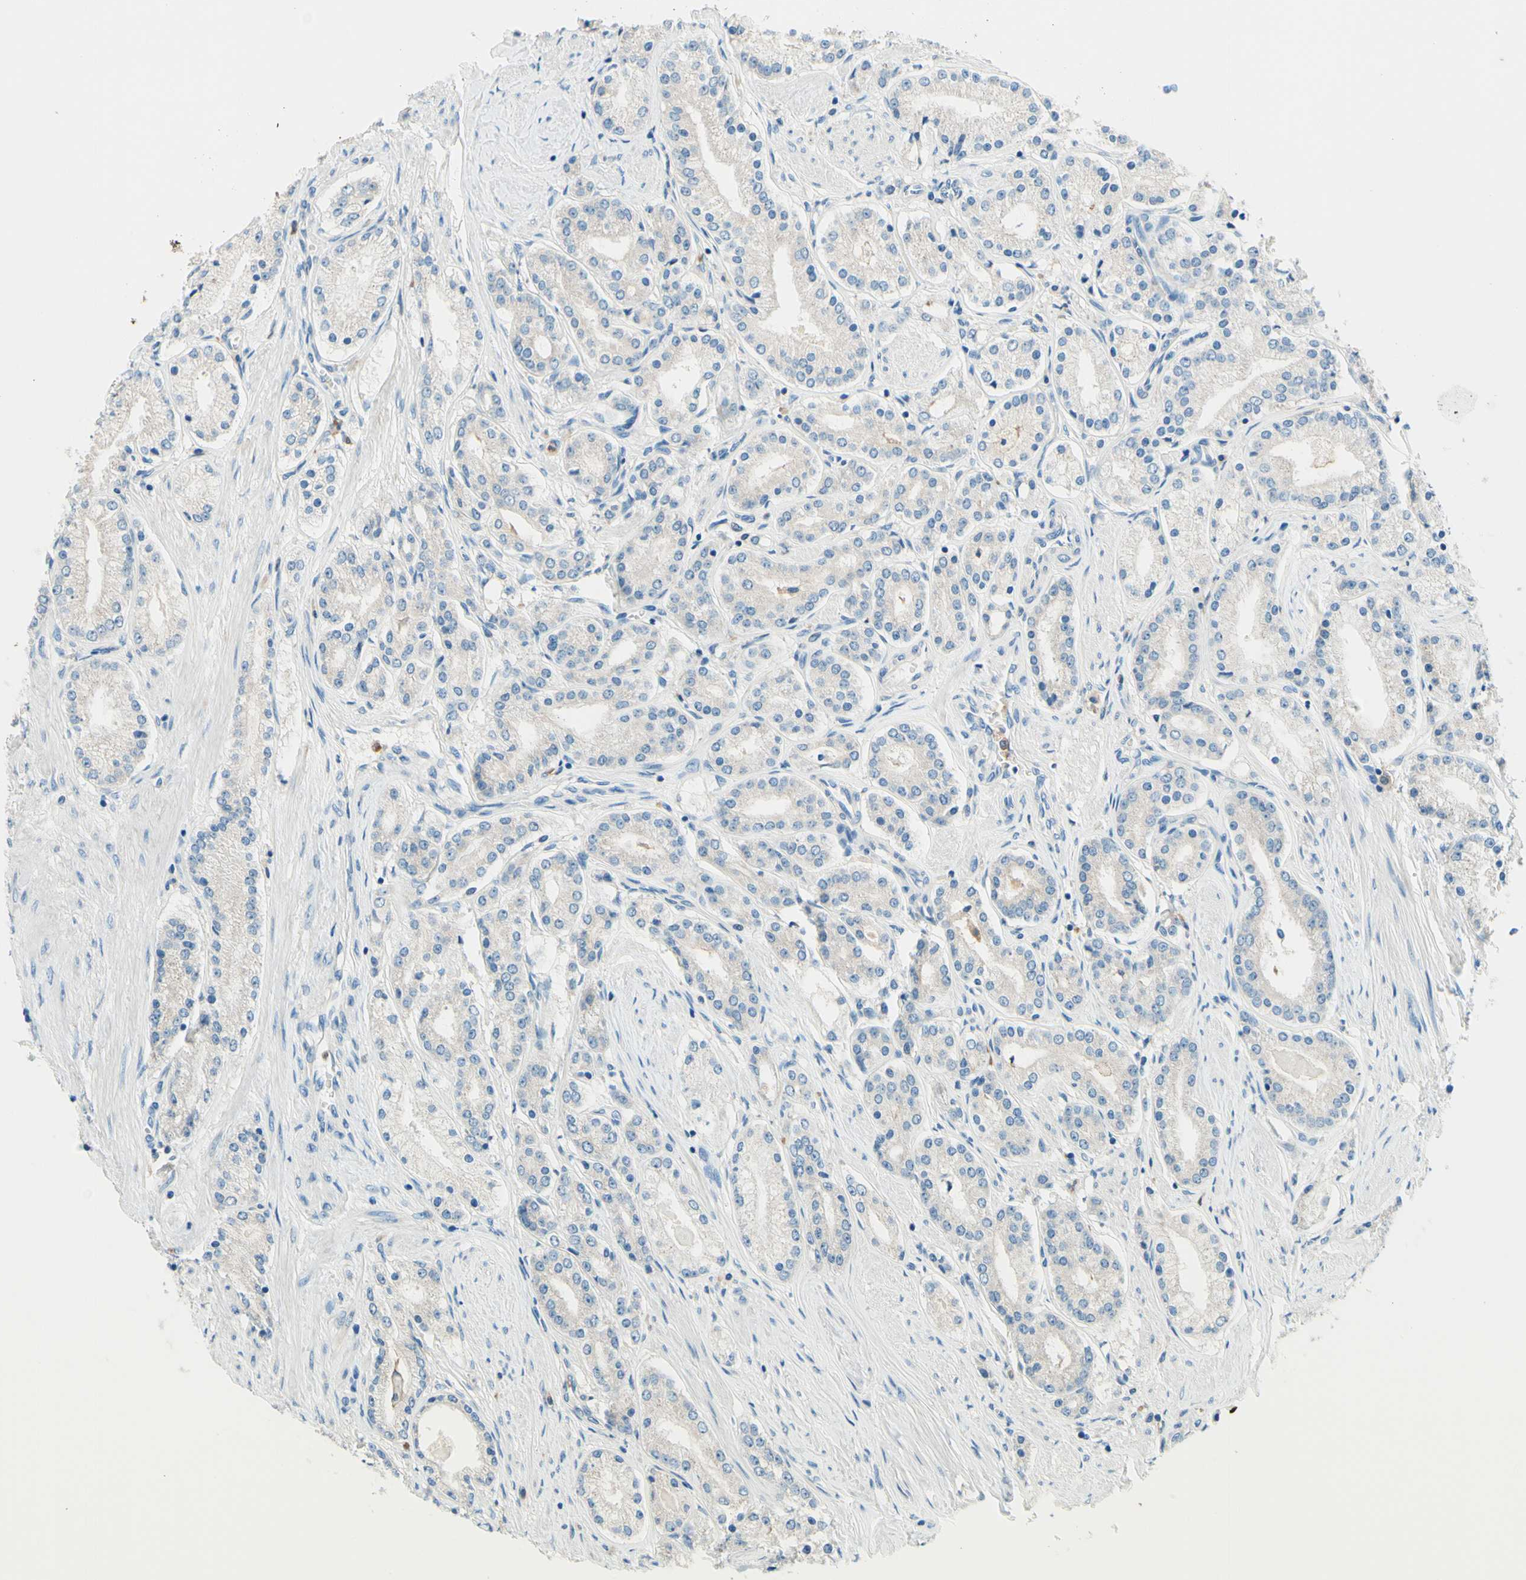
{"staining": {"intensity": "weak", "quantity": "<25%", "location": "cytoplasmic/membranous"}, "tissue": "prostate cancer", "cell_type": "Tumor cells", "image_type": "cancer", "snomed": [{"axis": "morphology", "description": "Adenocarcinoma, Low grade"}, {"axis": "topography", "description": "Prostate"}], "caption": "Immunohistochemical staining of prostate cancer (adenocarcinoma (low-grade)) shows no significant staining in tumor cells.", "gene": "SIGLEC9", "patient": {"sex": "male", "age": 63}}